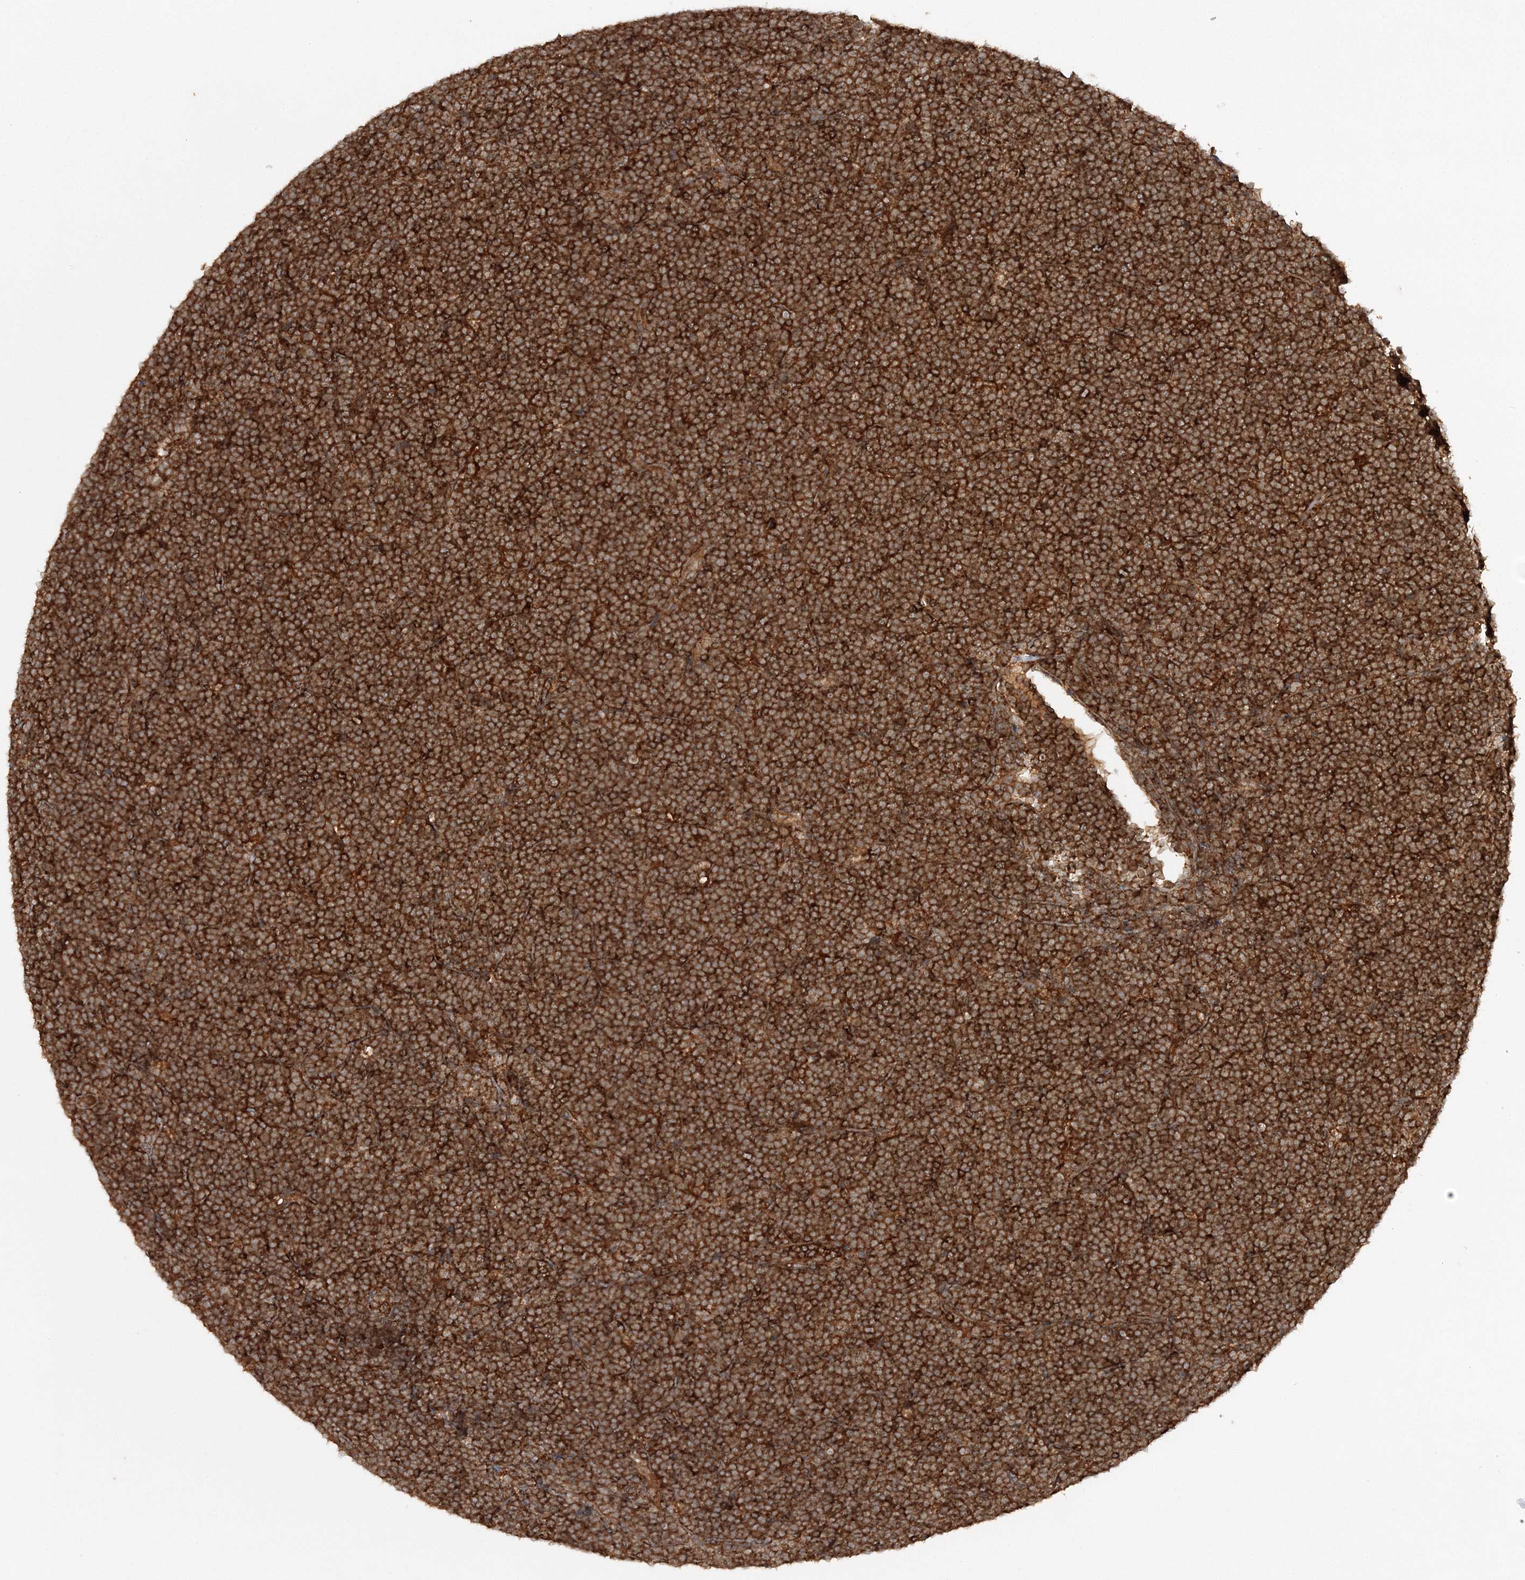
{"staining": {"intensity": "strong", "quantity": ">75%", "location": "cytoplasmic/membranous"}, "tissue": "lymphoma", "cell_type": "Tumor cells", "image_type": "cancer", "snomed": [{"axis": "morphology", "description": "Malignant lymphoma, non-Hodgkin's type, High grade"}, {"axis": "topography", "description": "Lymph node"}], "caption": "Human lymphoma stained for a protein (brown) demonstrates strong cytoplasmic/membranous positive positivity in about >75% of tumor cells.", "gene": "WDR37", "patient": {"sex": "male", "age": 13}}